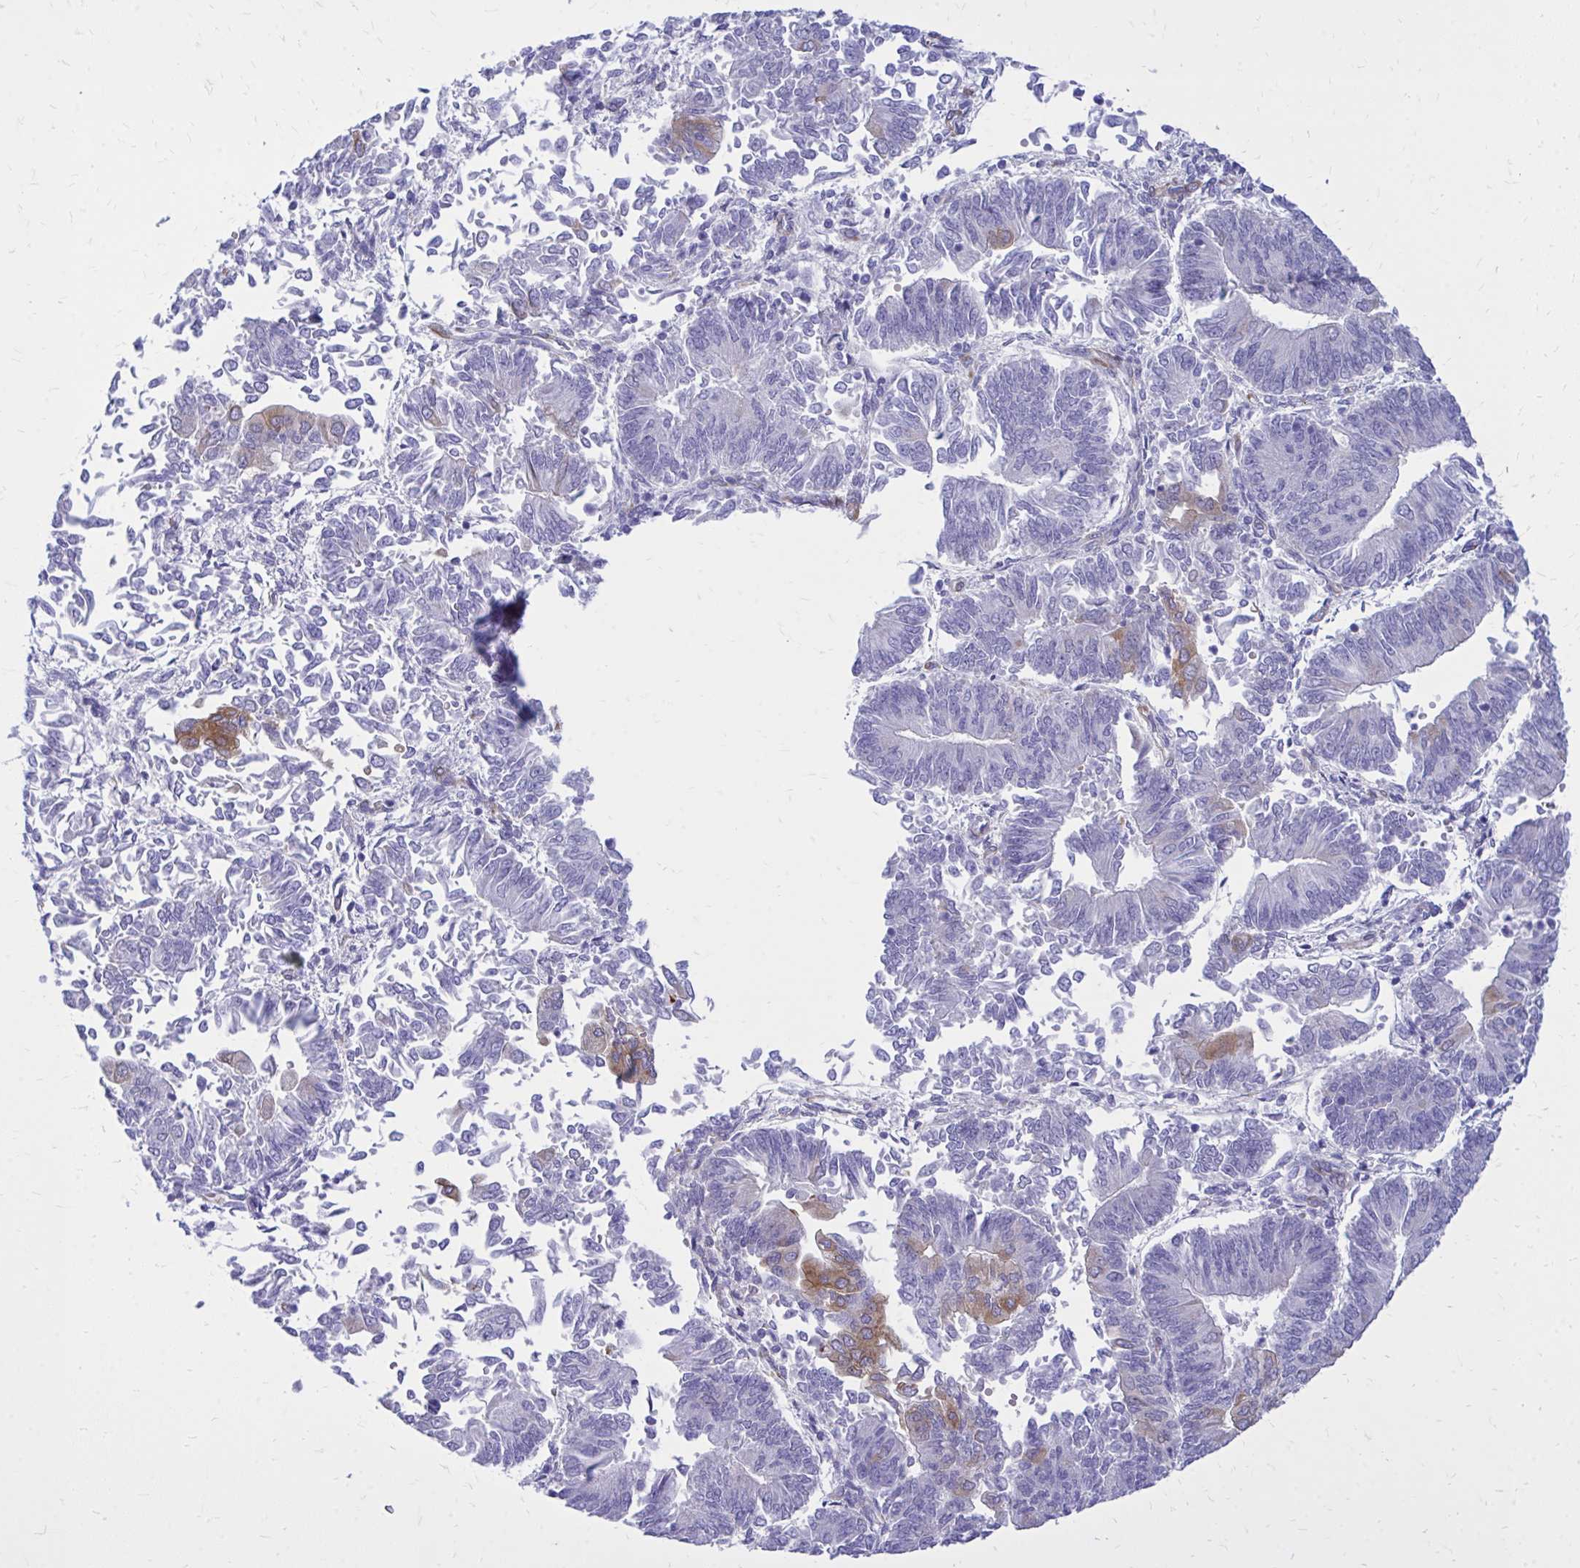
{"staining": {"intensity": "moderate", "quantity": "<25%", "location": "cytoplasmic/membranous"}, "tissue": "endometrial cancer", "cell_type": "Tumor cells", "image_type": "cancer", "snomed": [{"axis": "morphology", "description": "Adenocarcinoma, NOS"}, {"axis": "topography", "description": "Endometrium"}], "caption": "Endometrial cancer stained with a brown dye reveals moderate cytoplasmic/membranous positive staining in about <25% of tumor cells.", "gene": "EPB41L1", "patient": {"sex": "female", "age": 65}}